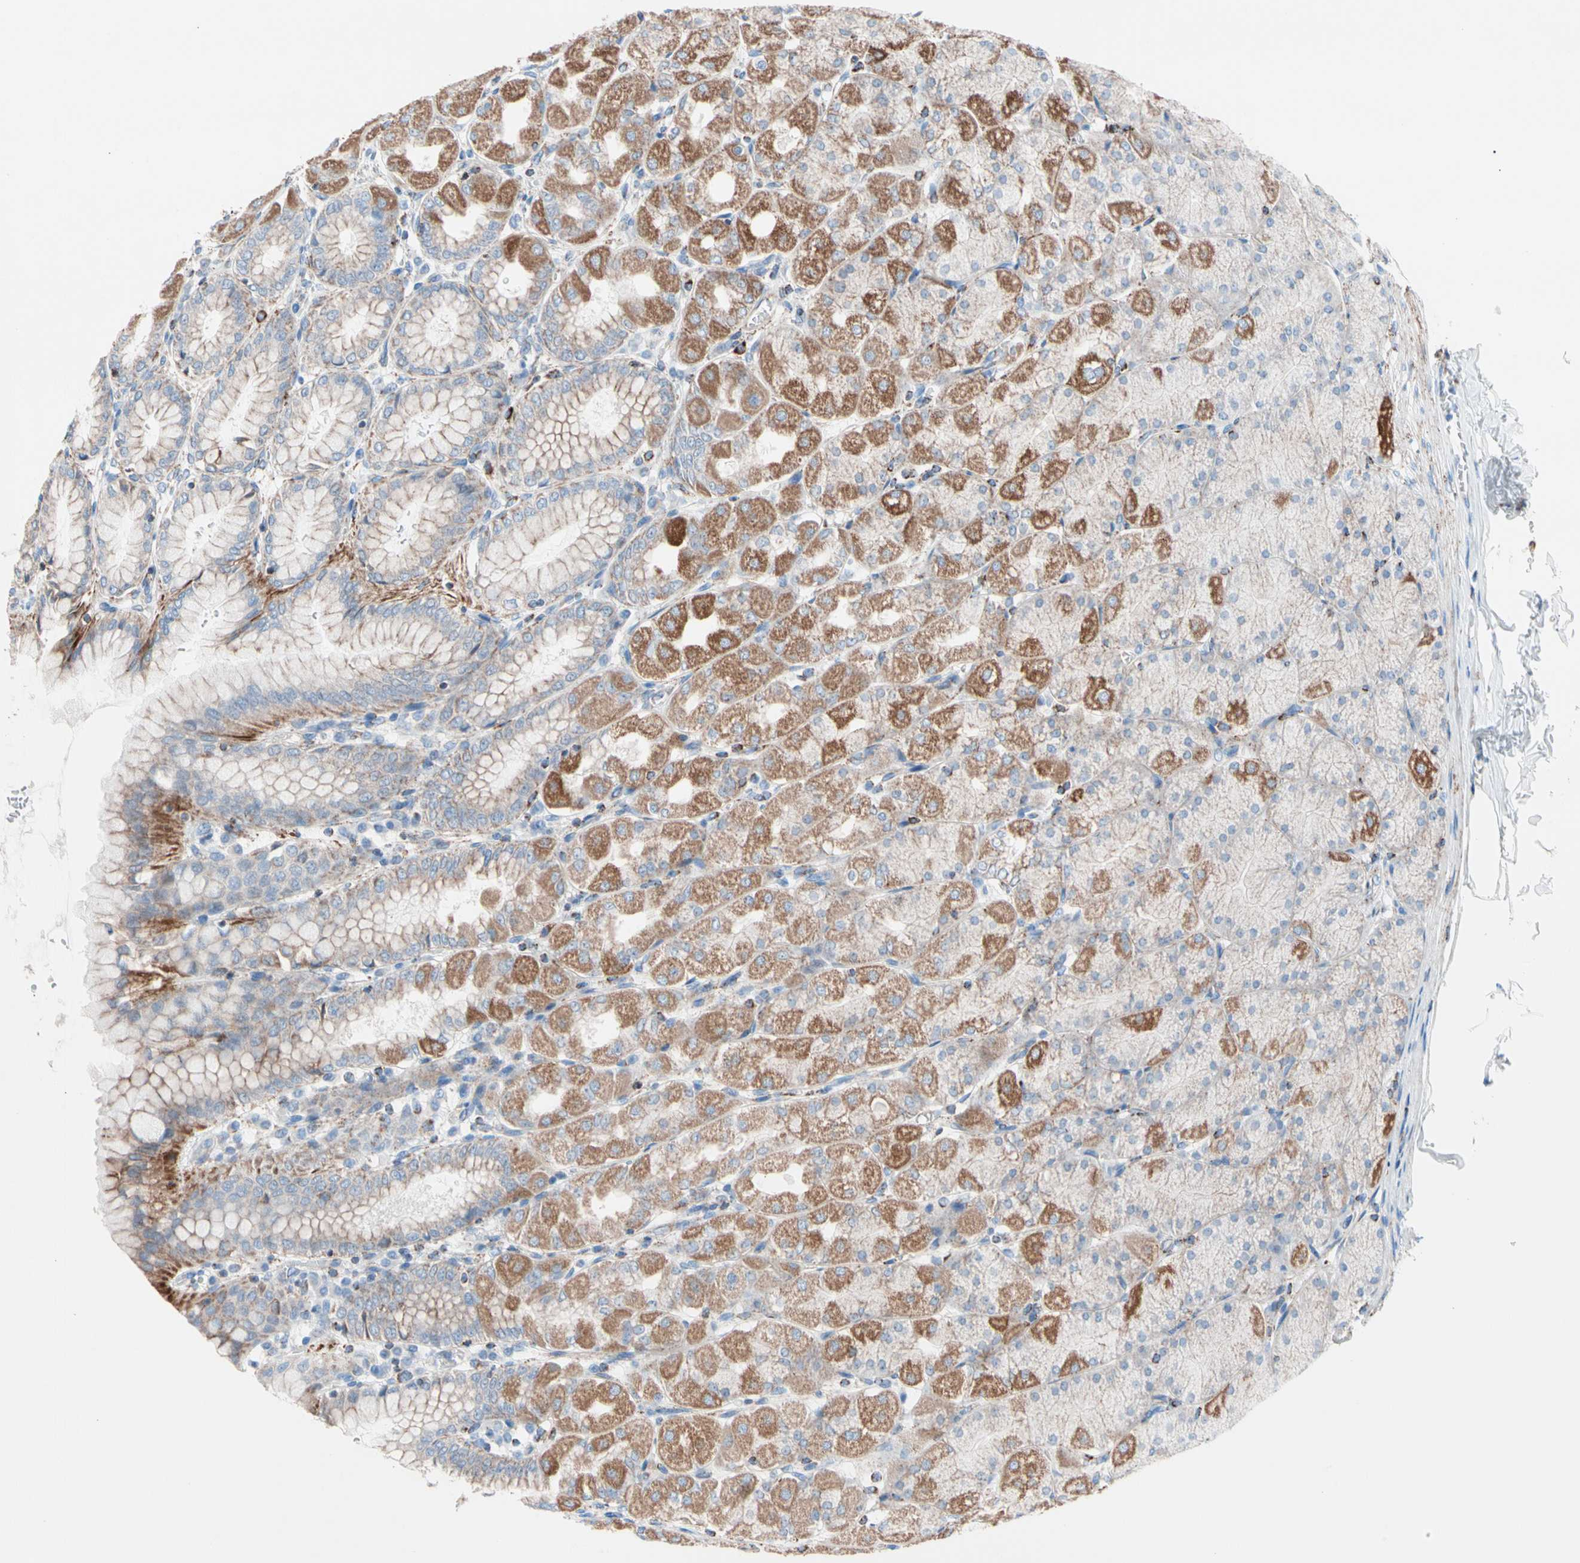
{"staining": {"intensity": "strong", "quantity": "25%-75%", "location": "cytoplasmic/membranous"}, "tissue": "stomach", "cell_type": "Glandular cells", "image_type": "normal", "snomed": [{"axis": "morphology", "description": "Normal tissue, NOS"}, {"axis": "topography", "description": "Stomach, upper"}], "caption": "A histopathology image showing strong cytoplasmic/membranous expression in approximately 25%-75% of glandular cells in benign stomach, as visualized by brown immunohistochemical staining.", "gene": "HK1", "patient": {"sex": "female", "age": 56}}